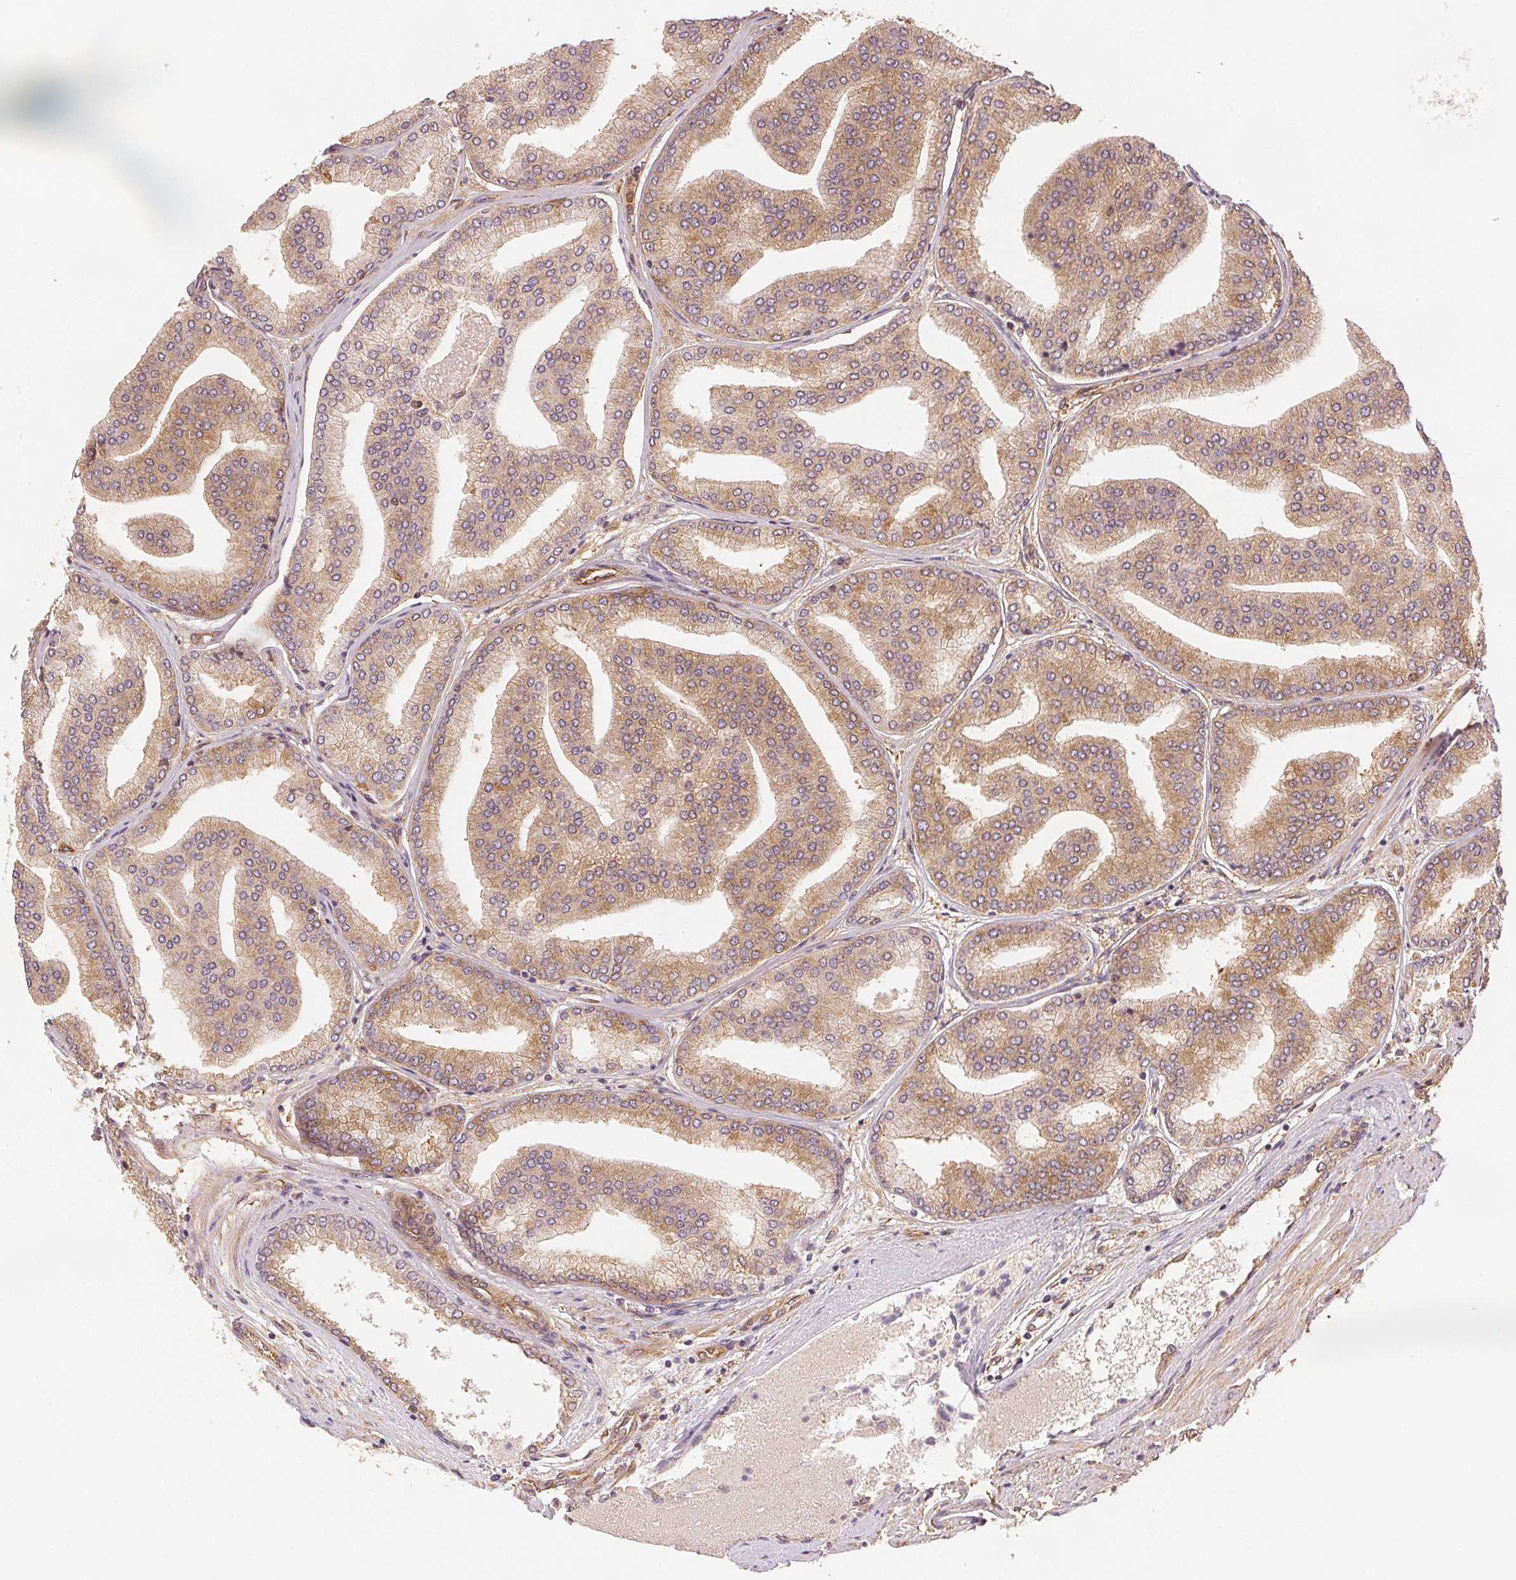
{"staining": {"intensity": "weak", "quantity": ">75%", "location": "cytoplasmic/membranous"}, "tissue": "prostate cancer", "cell_type": "Tumor cells", "image_type": "cancer", "snomed": [{"axis": "morphology", "description": "Adenocarcinoma, NOS"}, {"axis": "topography", "description": "Prostate"}], "caption": "Immunohistochemistry (IHC) of prostate adenocarcinoma demonstrates low levels of weak cytoplasmic/membranous positivity in about >75% of tumor cells.", "gene": "DIAPH2", "patient": {"sex": "male", "age": 63}}